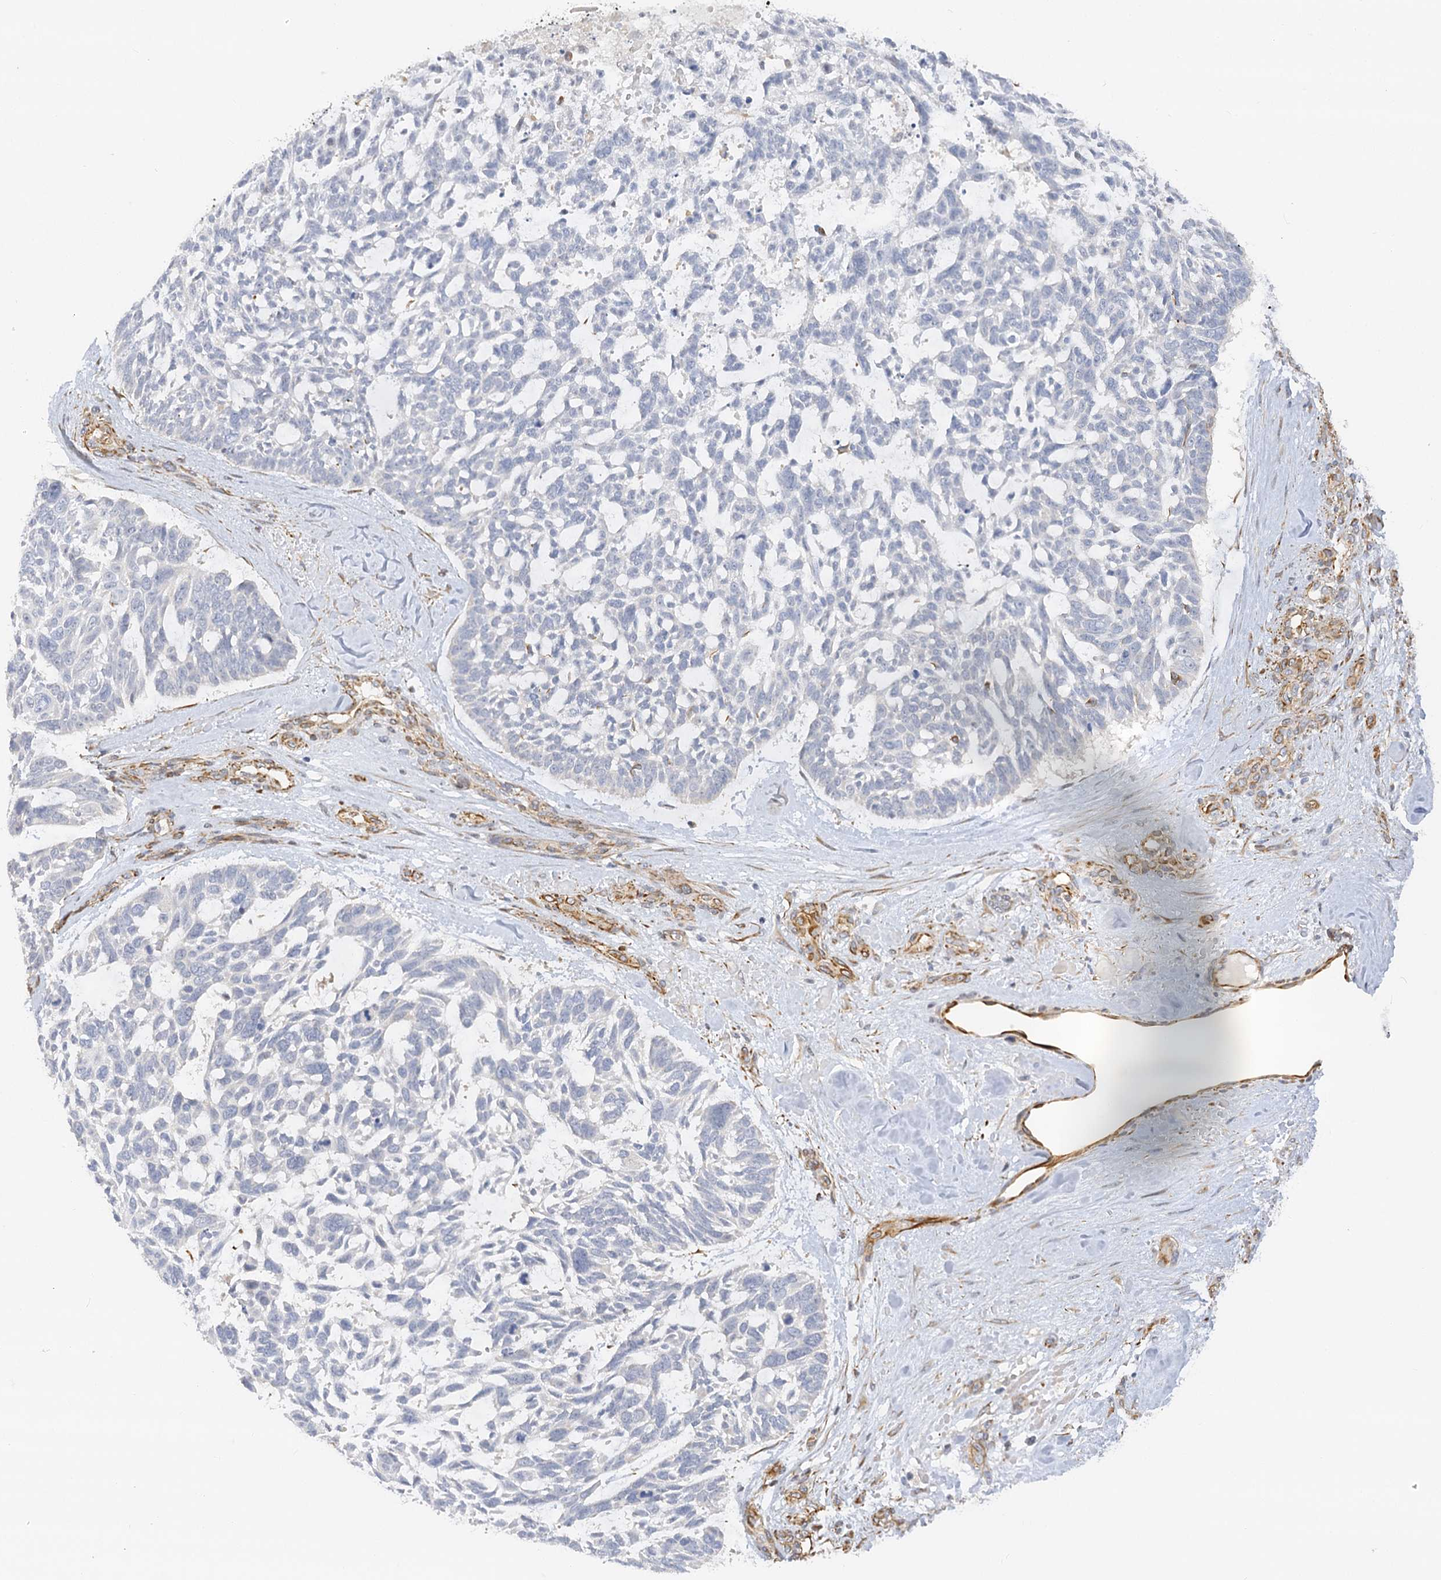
{"staining": {"intensity": "negative", "quantity": "none", "location": "none"}, "tissue": "skin cancer", "cell_type": "Tumor cells", "image_type": "cancer", "snomed": [{"axis": "morphology", "description": "Basal cell carcinoma"}, {"axis": "topography", "description": "Skin"}], "caption": "Immunohistochemistry (IHC) histopathology image of neoplastic tissue: human basal cell carcinoma (skin) stained with DAB (3,3'-diaminobenzidine) reveals no significant protein staining in tumor cells.", "gene": "NELL2", "patient": {"sex": "male", "age": 88}}